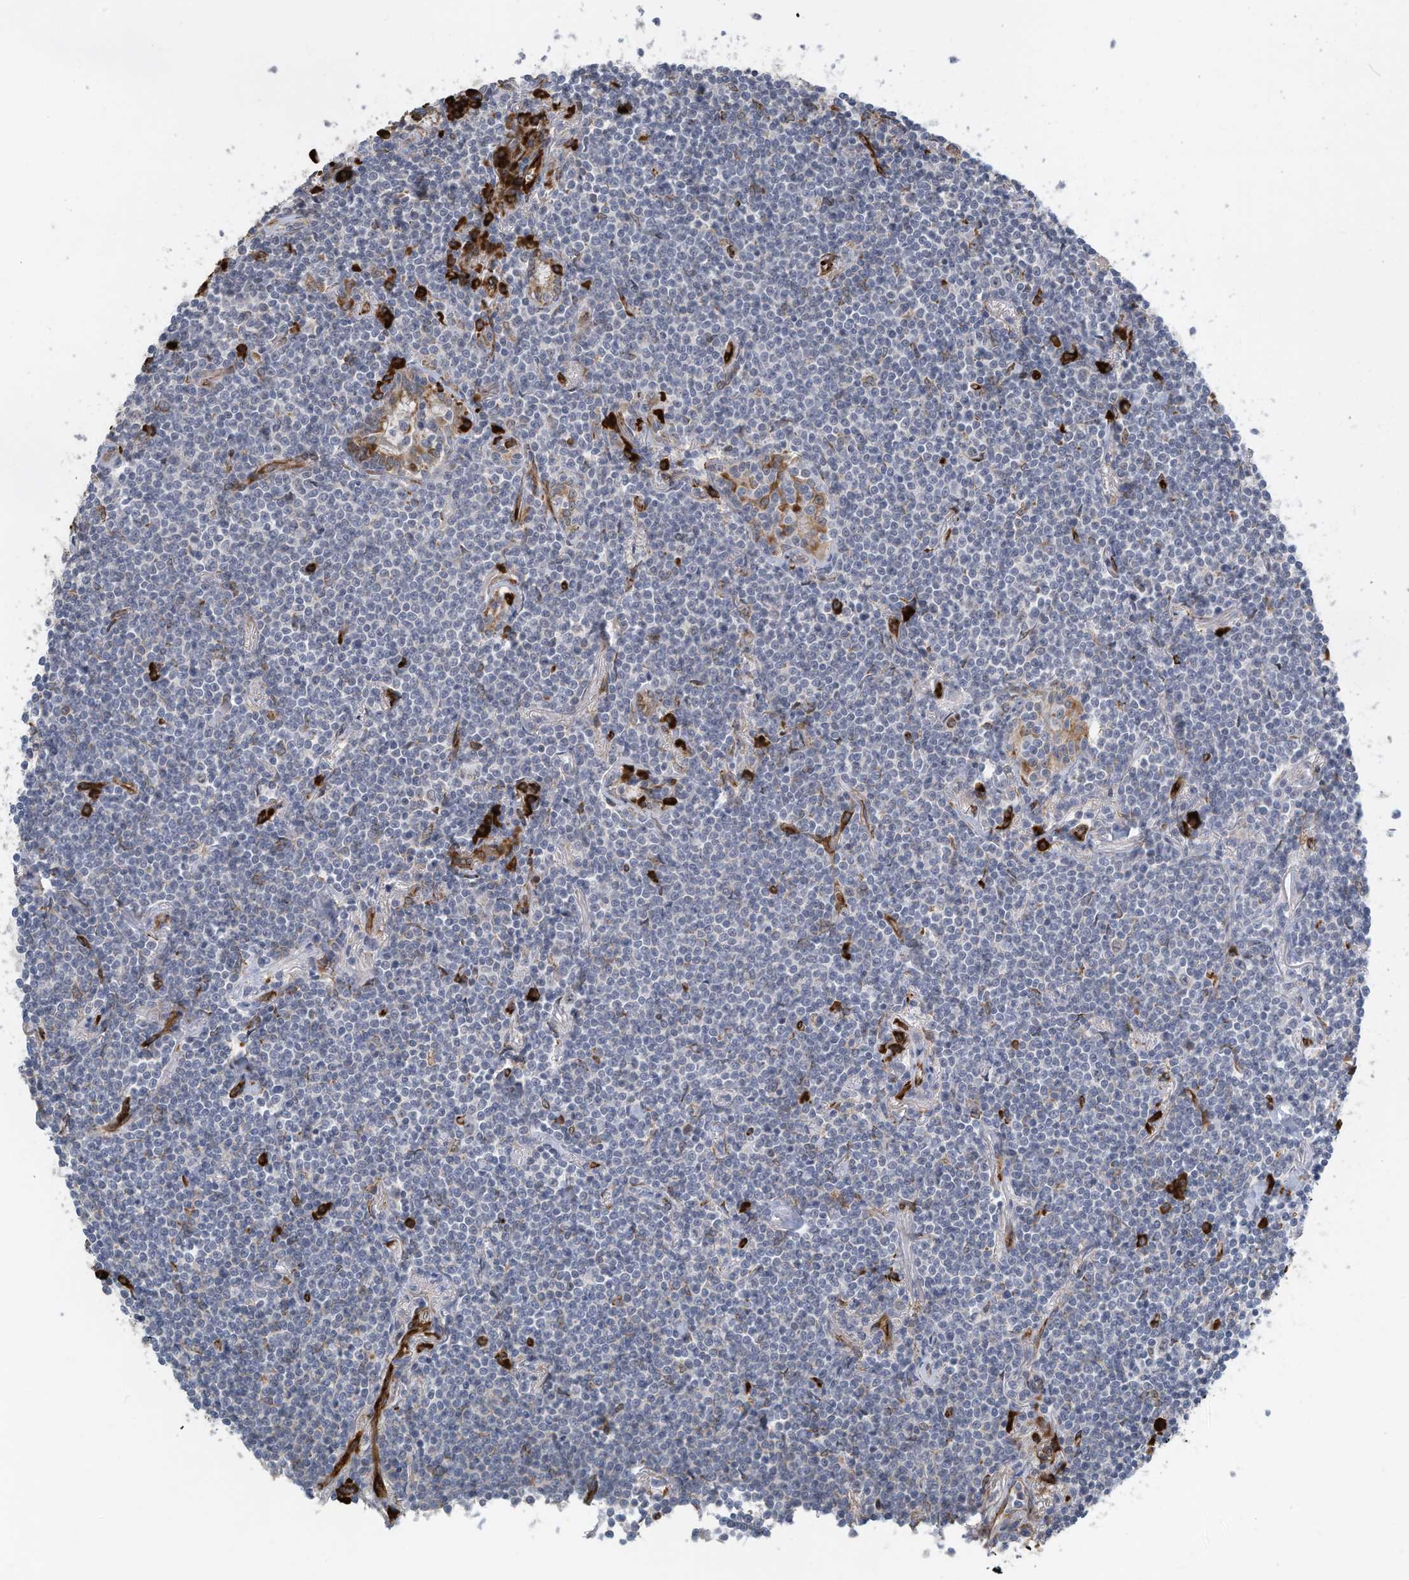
{"staining": {"intensity": "negative", "quantity": "none", "location": "none"}, "tissue": "lymphoma", "cell_type": "Tumor cells", "image_type": "cancer", "snomed": [{"axis": "morphology", "description": "Malignant lymphoma, non-Hodgkin's type, Low grade"}, {"axis": "topography", "description": "Lung"}], "caption": "DAB immunohistochemical staining of human lymphoma reveals no significant expression in tumor cells.", "gene": "ZBTB45", "patient": {"sex": "female", "age": 71}}